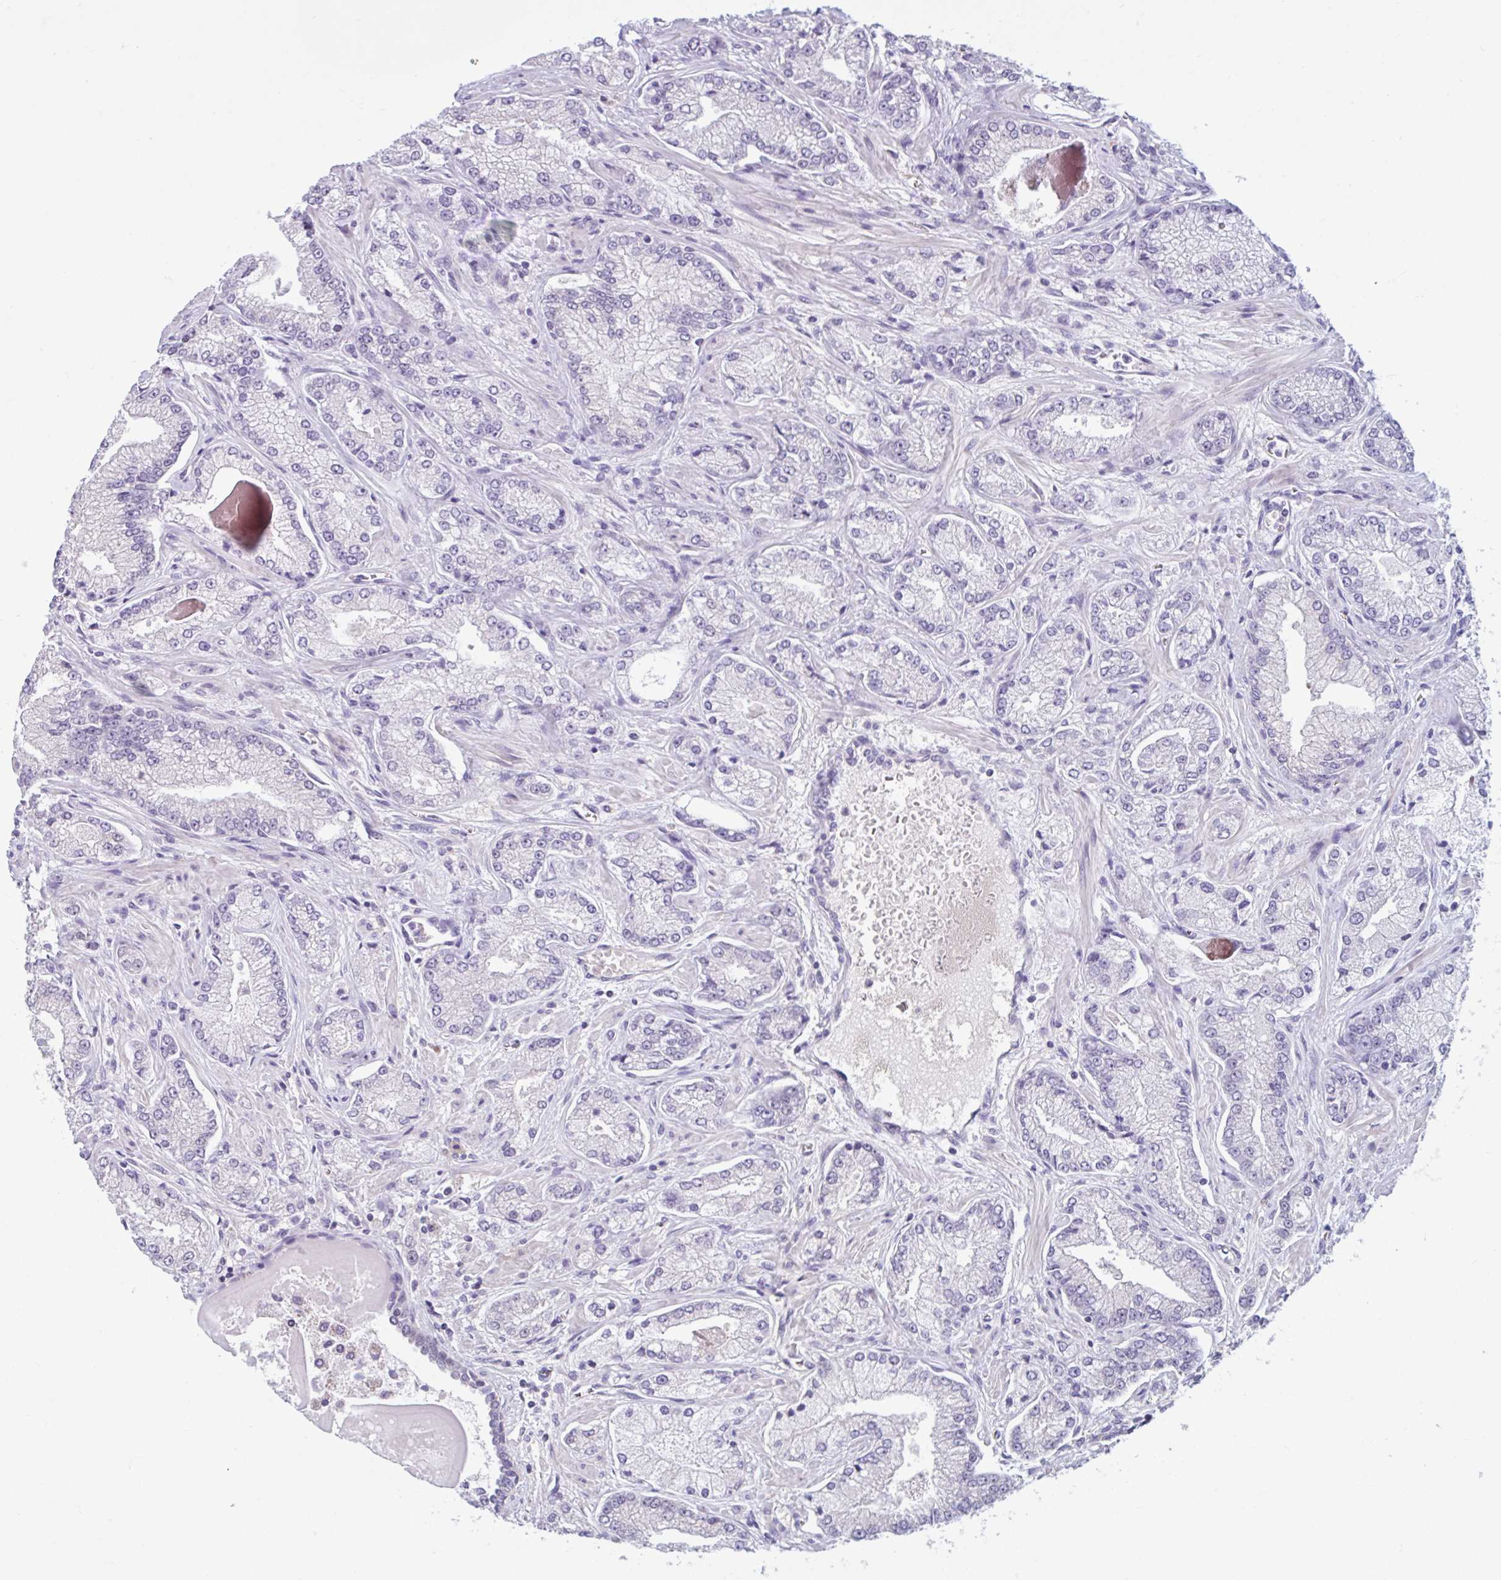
{"staining": {"intensity": "negative", "quantity": "none", "location": "none"}, "tissue": "prostate cancer", "cell_type": "Tumor cells", "image_type": "cancer", "snomed": [{"axis": "morphology", "description": "Normal tissue, NOS"}, {"axis": "morphology", "description": "Adenocarcinoma, High grade"}, {"axis": "topography", "description": "Prostate"}, {"axis": "topography", "description": "Peripheral nerve tissue"}], "caption": "An IHC image of prostate cancer is shown. There is no staining in tumor cells of prostate cancer.", "gene": "CDH19", "patient": {"sex": "male", "age": 68}}